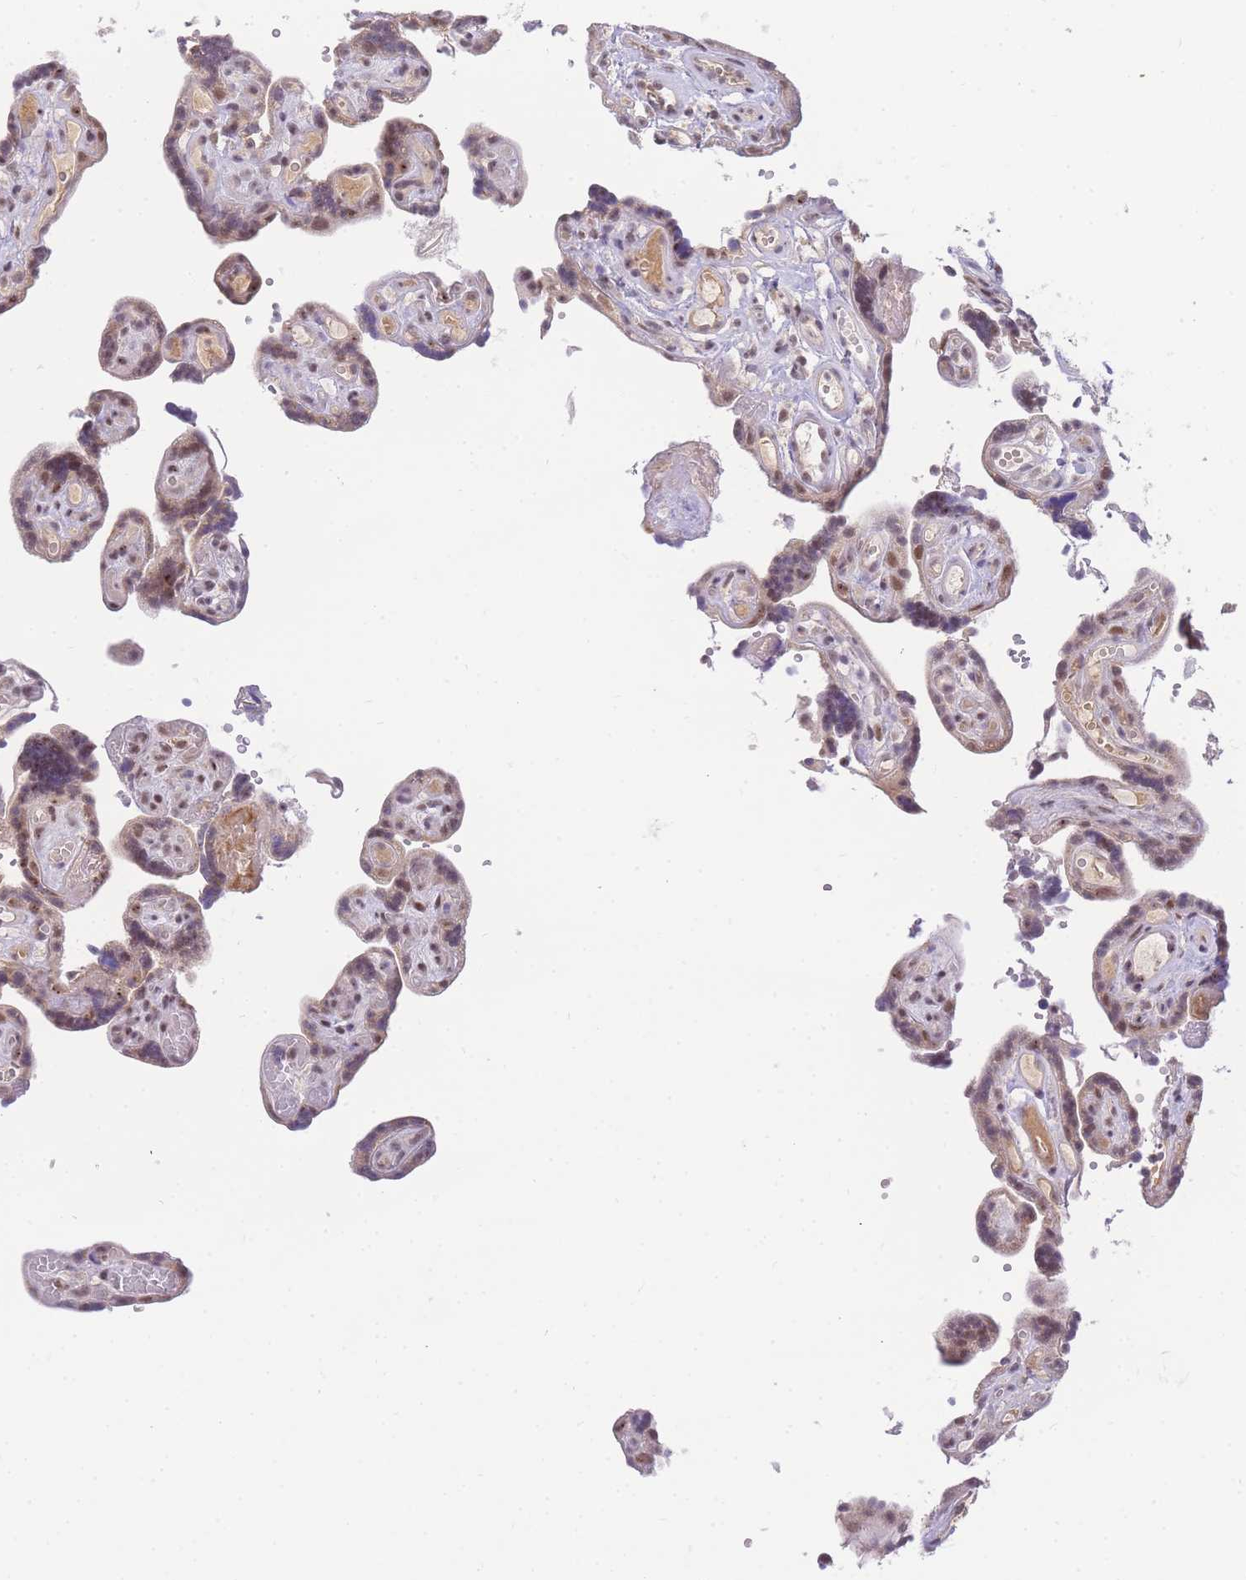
{"staining": {"intensity": "moderate", "quantity": ">75%", "location": "nuclear"}, "tissue": "placenta", "cell_type": "Decidual cells", "image_type": "normal", "snomed": [{"axis": "morphology", "description": "Normal tissue, NOS"}, {"axis": "topography", "description": "Placenta"}], "caption": "Immunohistochemical staining of normal human placenta shows moderate nuclear protein staining in approximately >75% of decidual cells. (IHC, brightfield microscopy, high magnification).", "gene": "PUS10", "patient": {"sex": "female", "age": 30}}